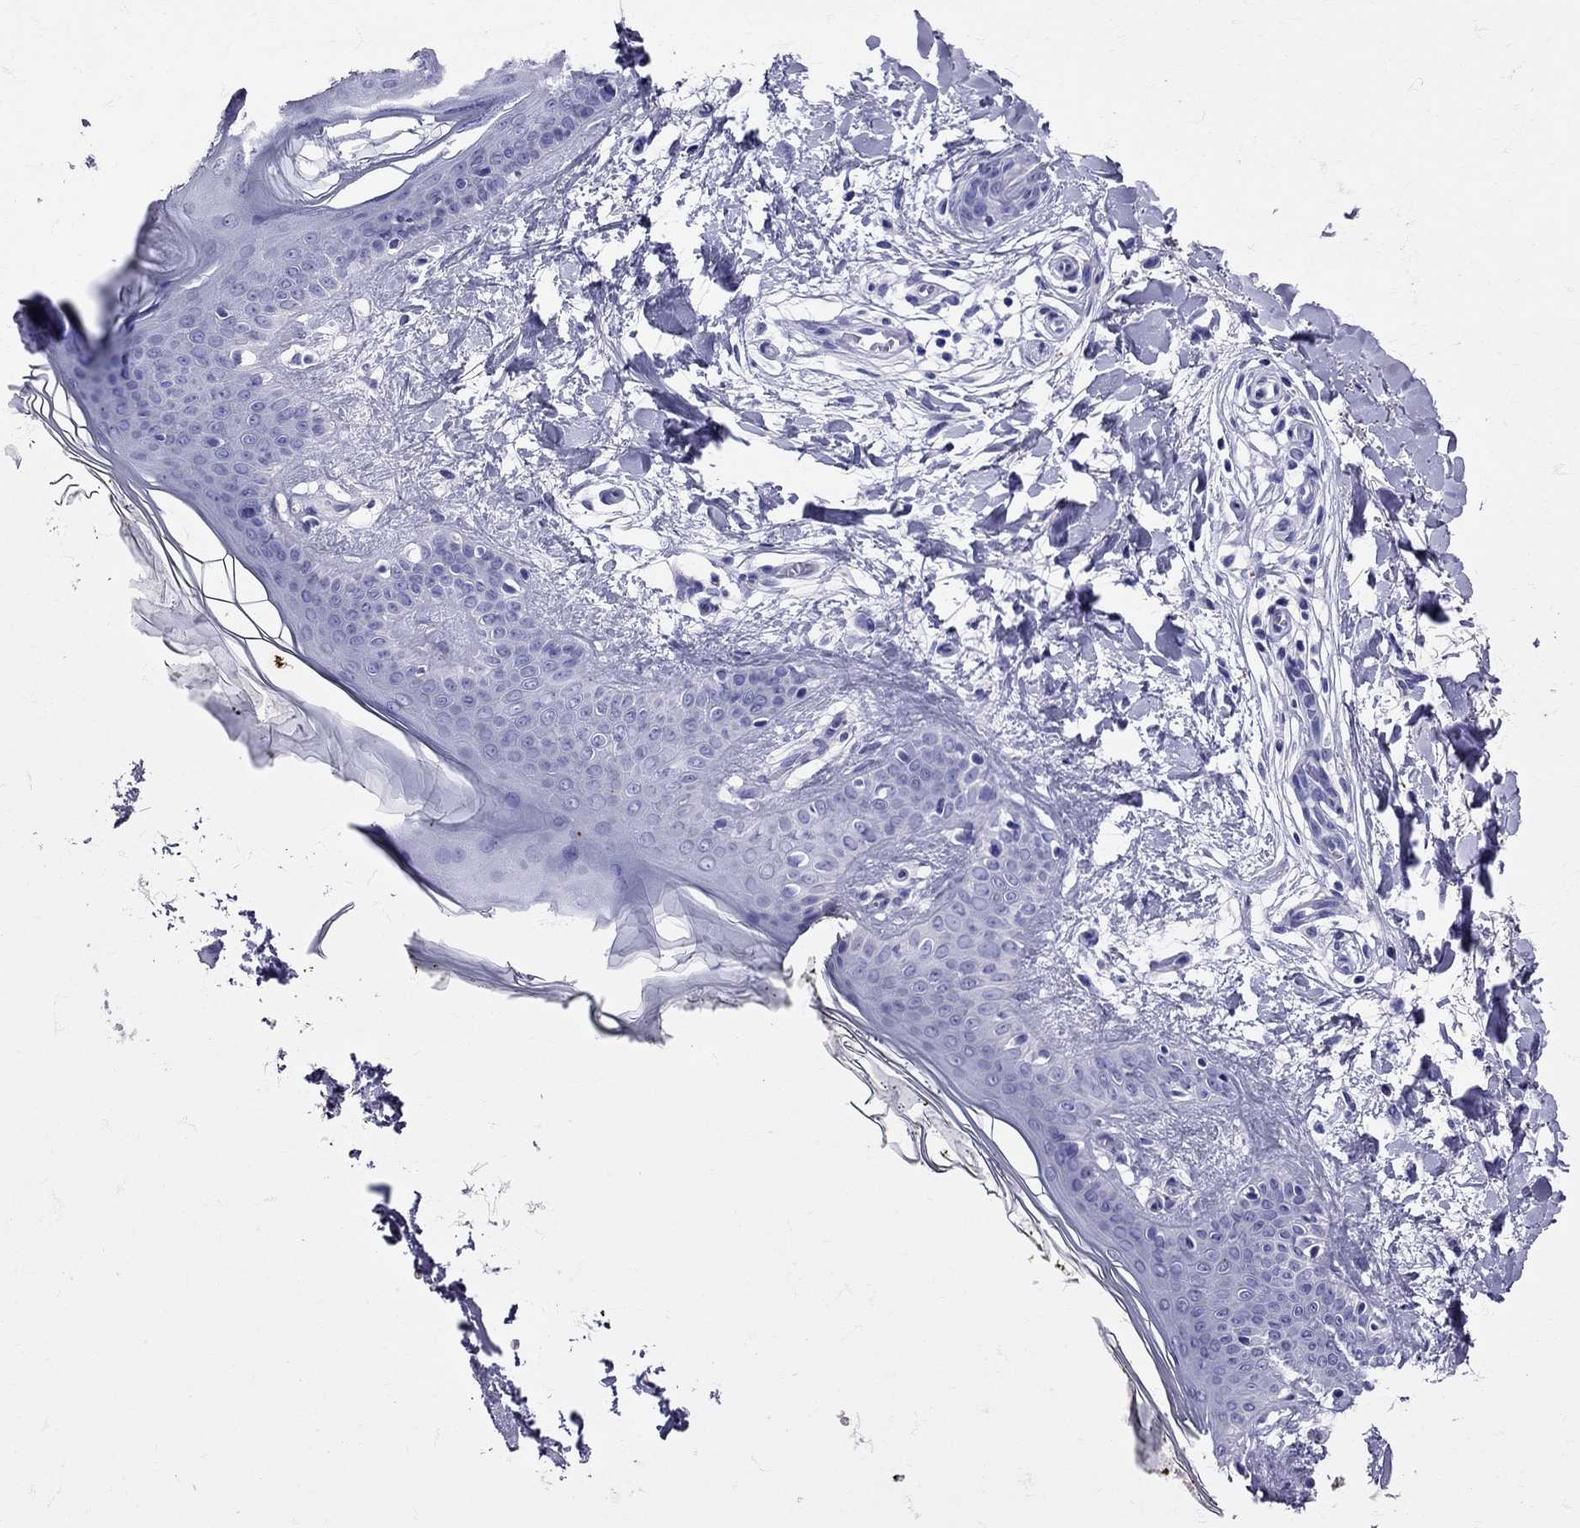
{"staining": {"intensity": "negative", "quantity": "none", "location": "none"}, "tissue": "skin", "cell_type": "Fibroblasts", "image_type": "normal", "snomed": [{"axis": "morphology", "description": "Normal tissue, NOS"}, {"axis": "topography", "description": "Skin"}], "caption": "High power microscopy micrograph of an IHC histopathology image of unremarkable skin, revealing no significant staining in fibroblasts. (IHC, brightfield microscopy, high magnification).", "gene": "AVP", "patient": {"sex": "female", "age": 34}}